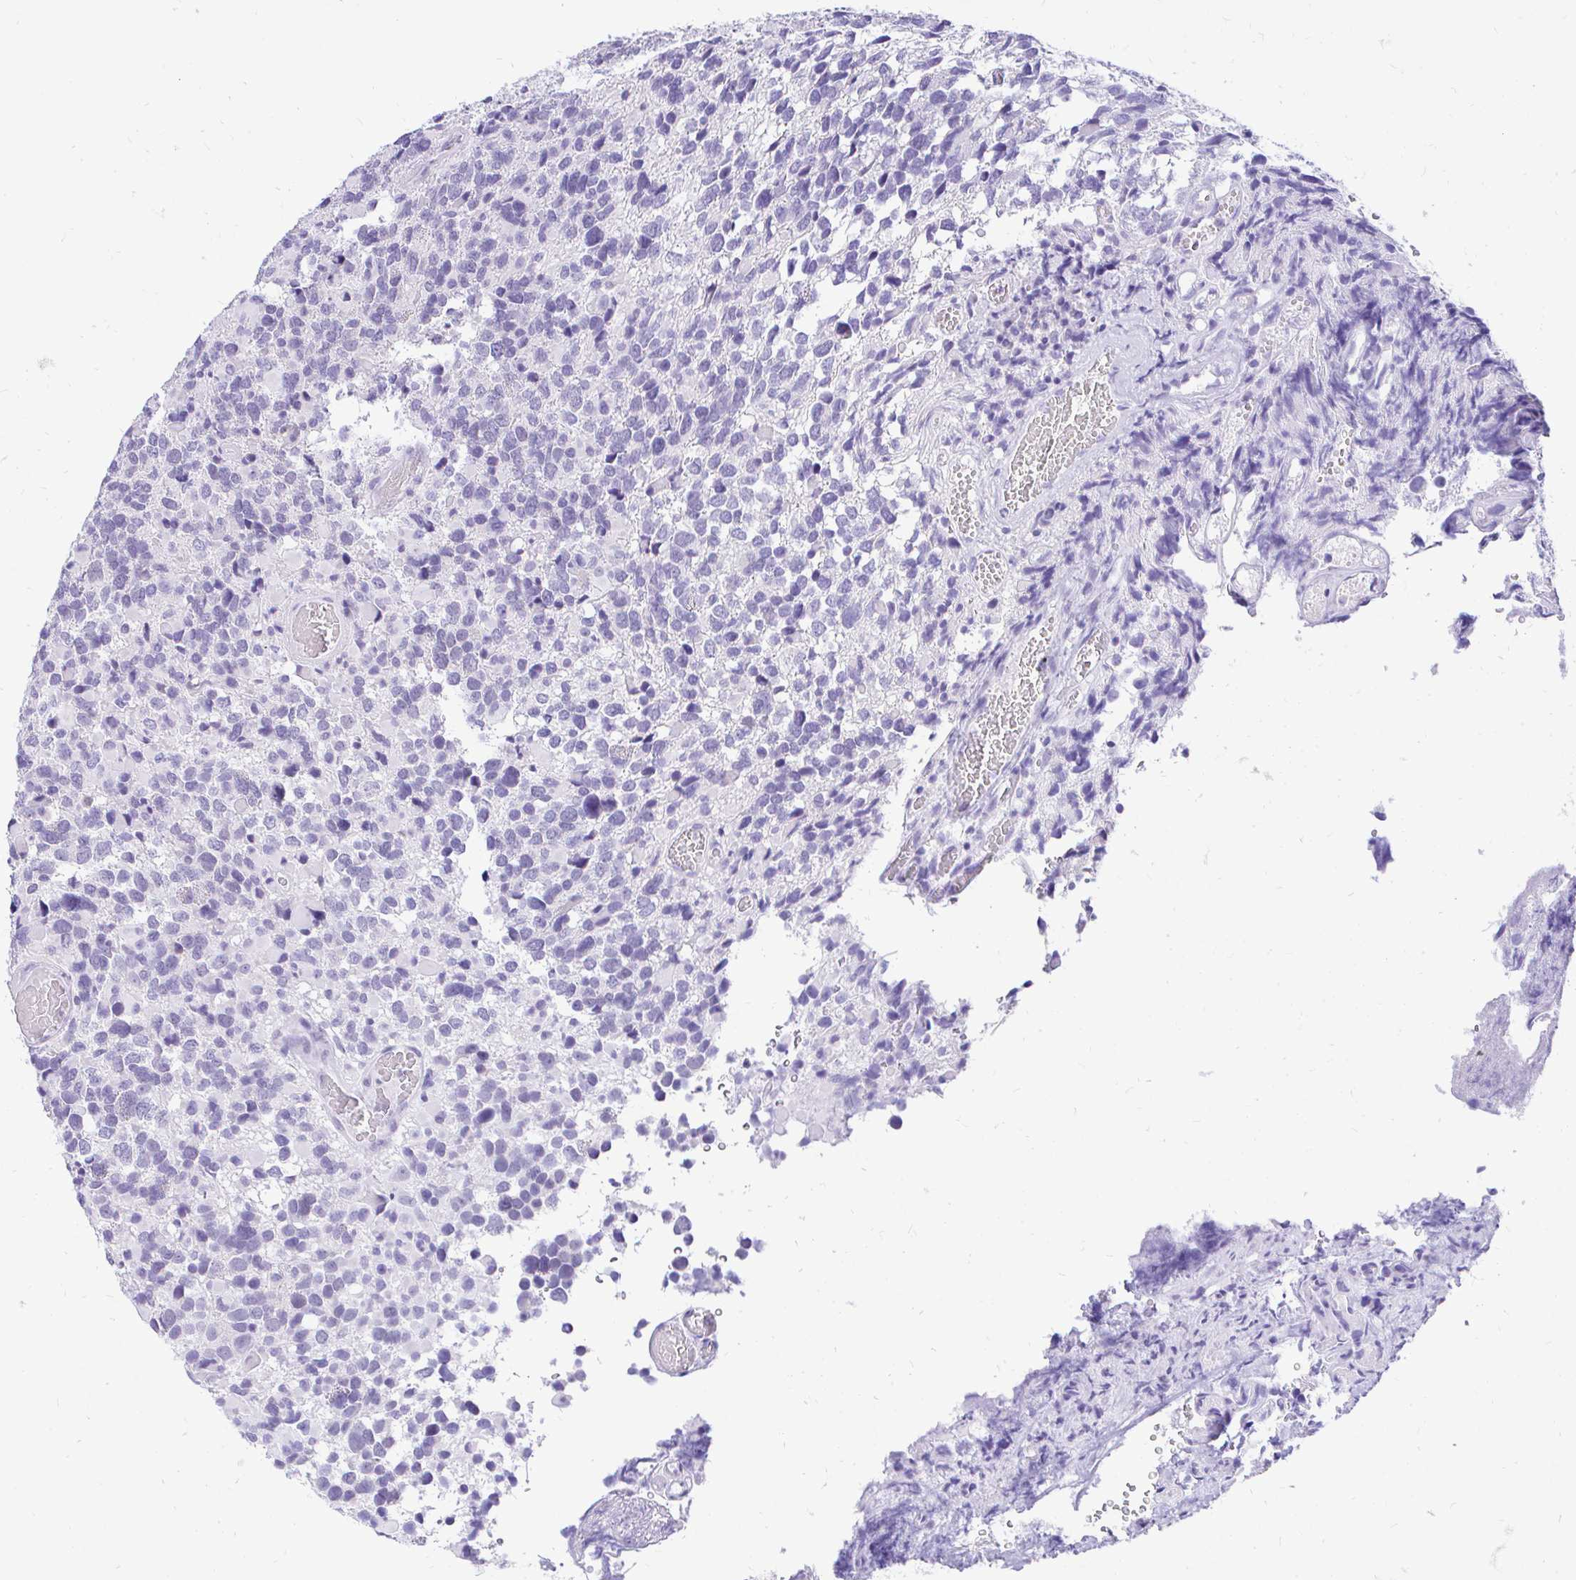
{"staining": {"intensity": "negative", "quantity": "none", "location": "none"}, "tissue": "glioma", "cell_type": "Tumor cells", "image_type": "cancer", "snomed": [{"axis": "morphology", "description": "Glioma, malignant, High grade"}, {"axis": "topography", "description": "Brain"}], "caption": "Protein analysis of malignant high-grade glioma shows no significant staining in tumor cells.", "gene": "FATE1", "patient": {"sex": "female", "age": 40}}